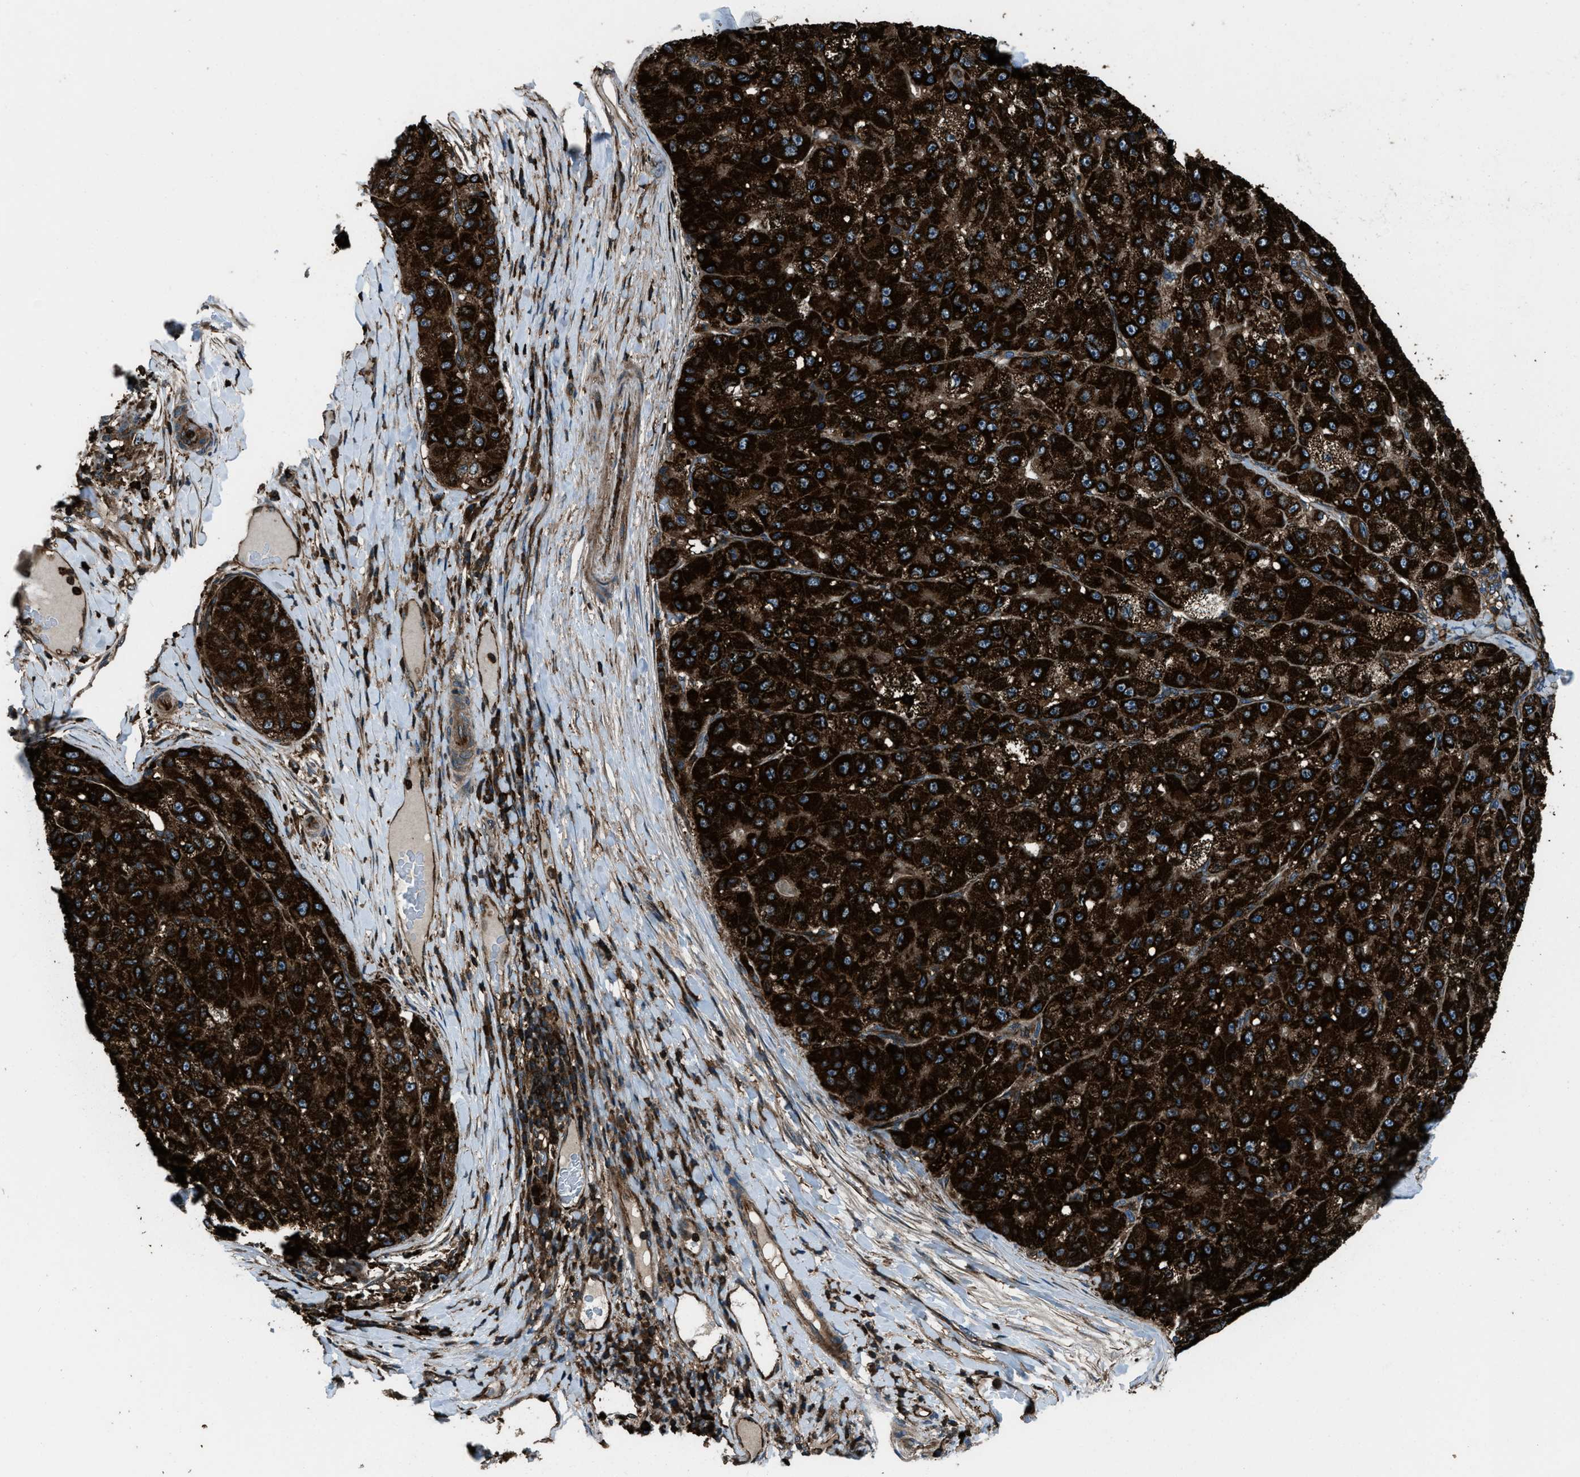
{"staining": {"intensity": "strong", "quantity": ">75%", "location": "cytoplasmic/membranous"}, "tissue": "liver cancer", "cell_type": "Tumor cells", "image_type": "cancer", "snomed": [{"axis": "morphology", "description": "Carcinoma, Hepatocellular, NOS"}, {"axis": "topography", "description": "Liver"}], "caption": "Immunohistochemistry (IHC) photomicrograph of liver hepatocellular carcinoma stained for a protein (brown), which exhibits high levels of strong cytoplasmic/membranous positivity in about >75% of tumor cells.", "gene": "SNX30", "patient": {"sex": "male", "age": 80}}